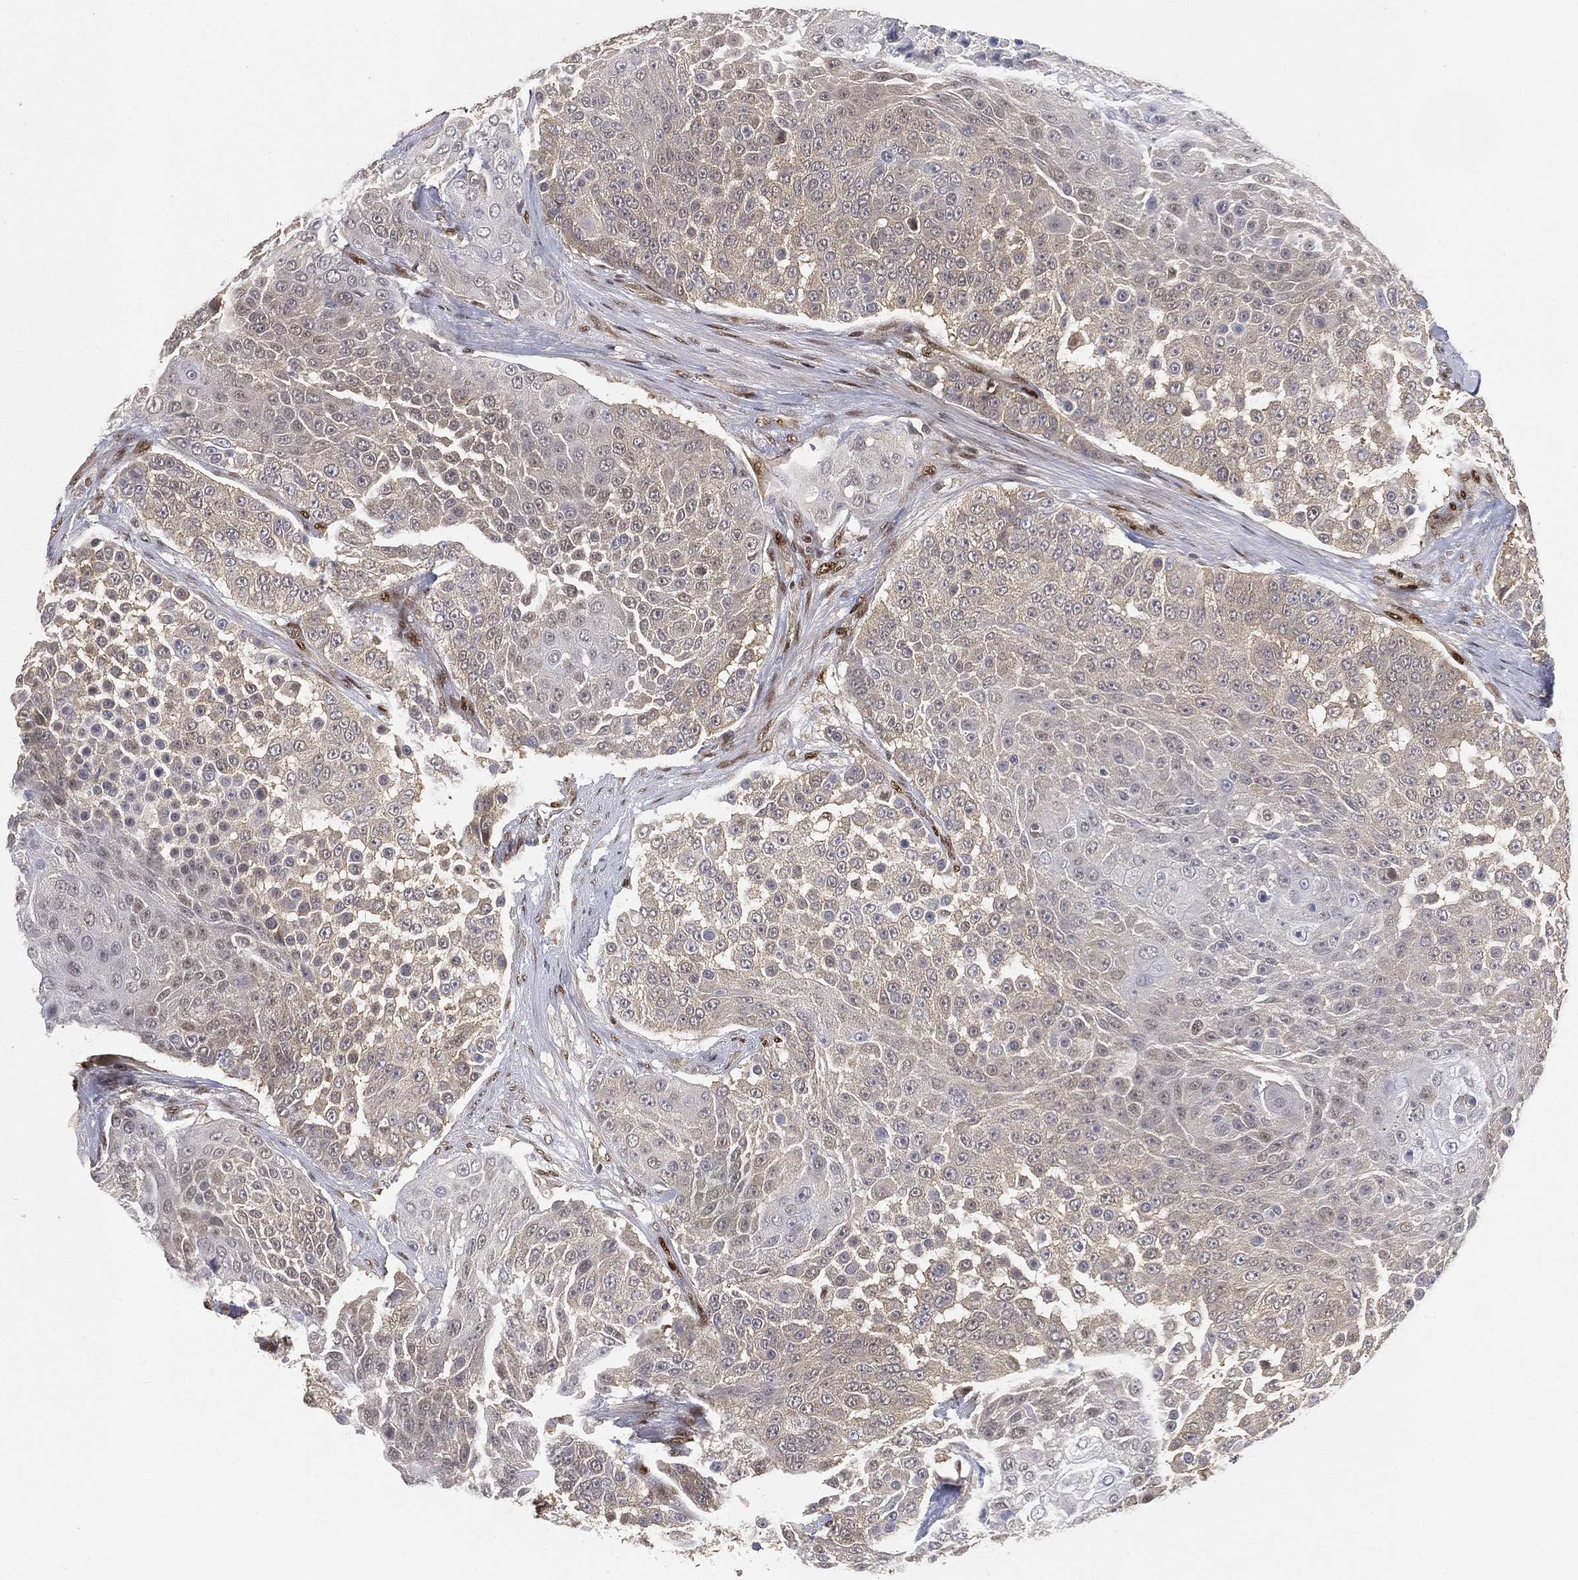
{"staining": {"intensity": "negative", "quantity": "none", "location": "none"}, "tissue": "urothelial cancer", "cell_type": "Tumor cells", "image_type": "cancer", "snomed": [{"axis": "morphology", "description": "Urothelial carcinoma, High grade"}, {"axis": "topography", "description": "Urinary bladder"}], "caption": "A histopathology image of human high-grade urothelial carcinoma is negative for staining in tumor cells. The staining is performed using DAB brown chromogen with nuclei counter-stained in using hematoxylin.", "gene": "CRTC3", "patient": {"sex": "female", "age": 63}}